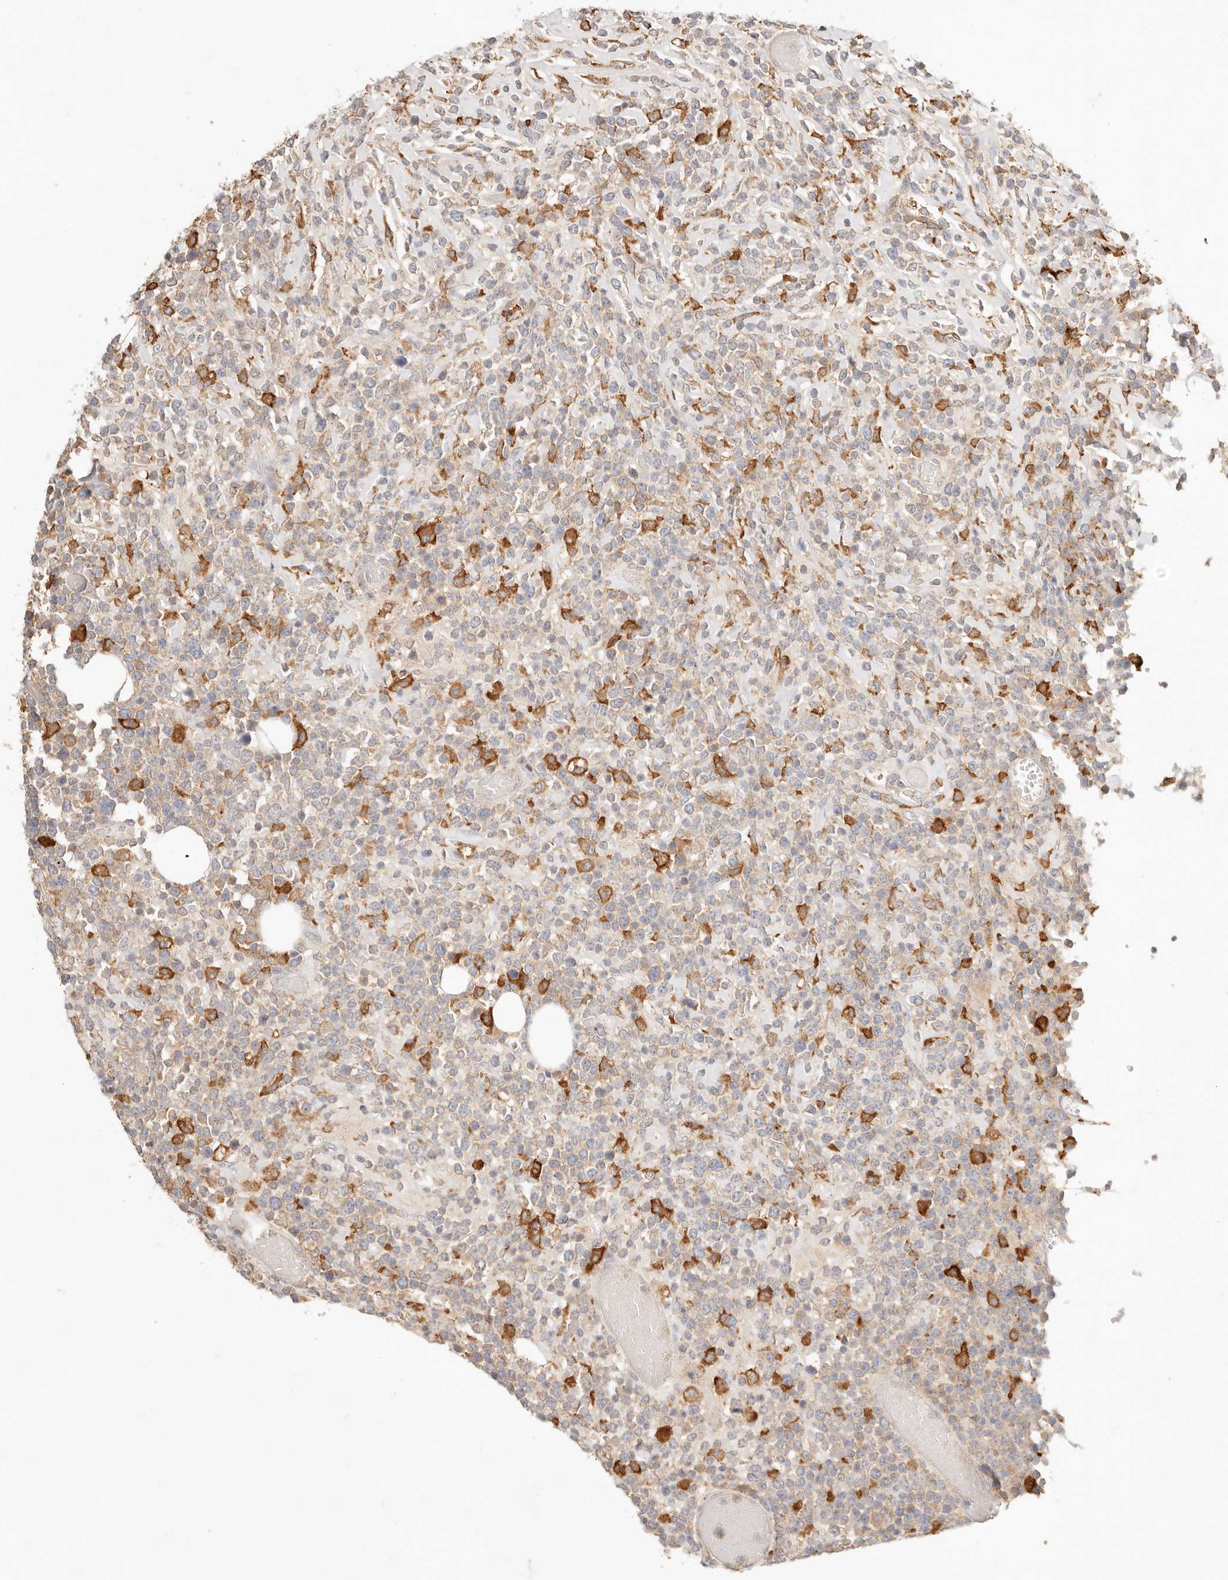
{"staining": {"intensity": "weak", "quantity": ">75%", "location": "cytoplasmic/membranous"}, "tissue": "lymphoma", "cell_type": "Tumor cells", "image_type": "cancer", "snomed": [{"axis": "morphology", "description": "Malignant lymphoma, non-Hodgkin's type, High grade"}, {"axis": "topography", "description": "Colon"}], "caption": "IHC photomicrograph of neoplastic tissue: malignant lymphoma, non-Hodgkin's type (high-grade) stained using IHC displays low levels of weak protein expression localized specifically in the cytoplasmic/membranous of tumor cells, appearing as a cytoplasmic/membranous brown color.", "gene": "HK2", "patient": {"sex": "female", "age": 53}}